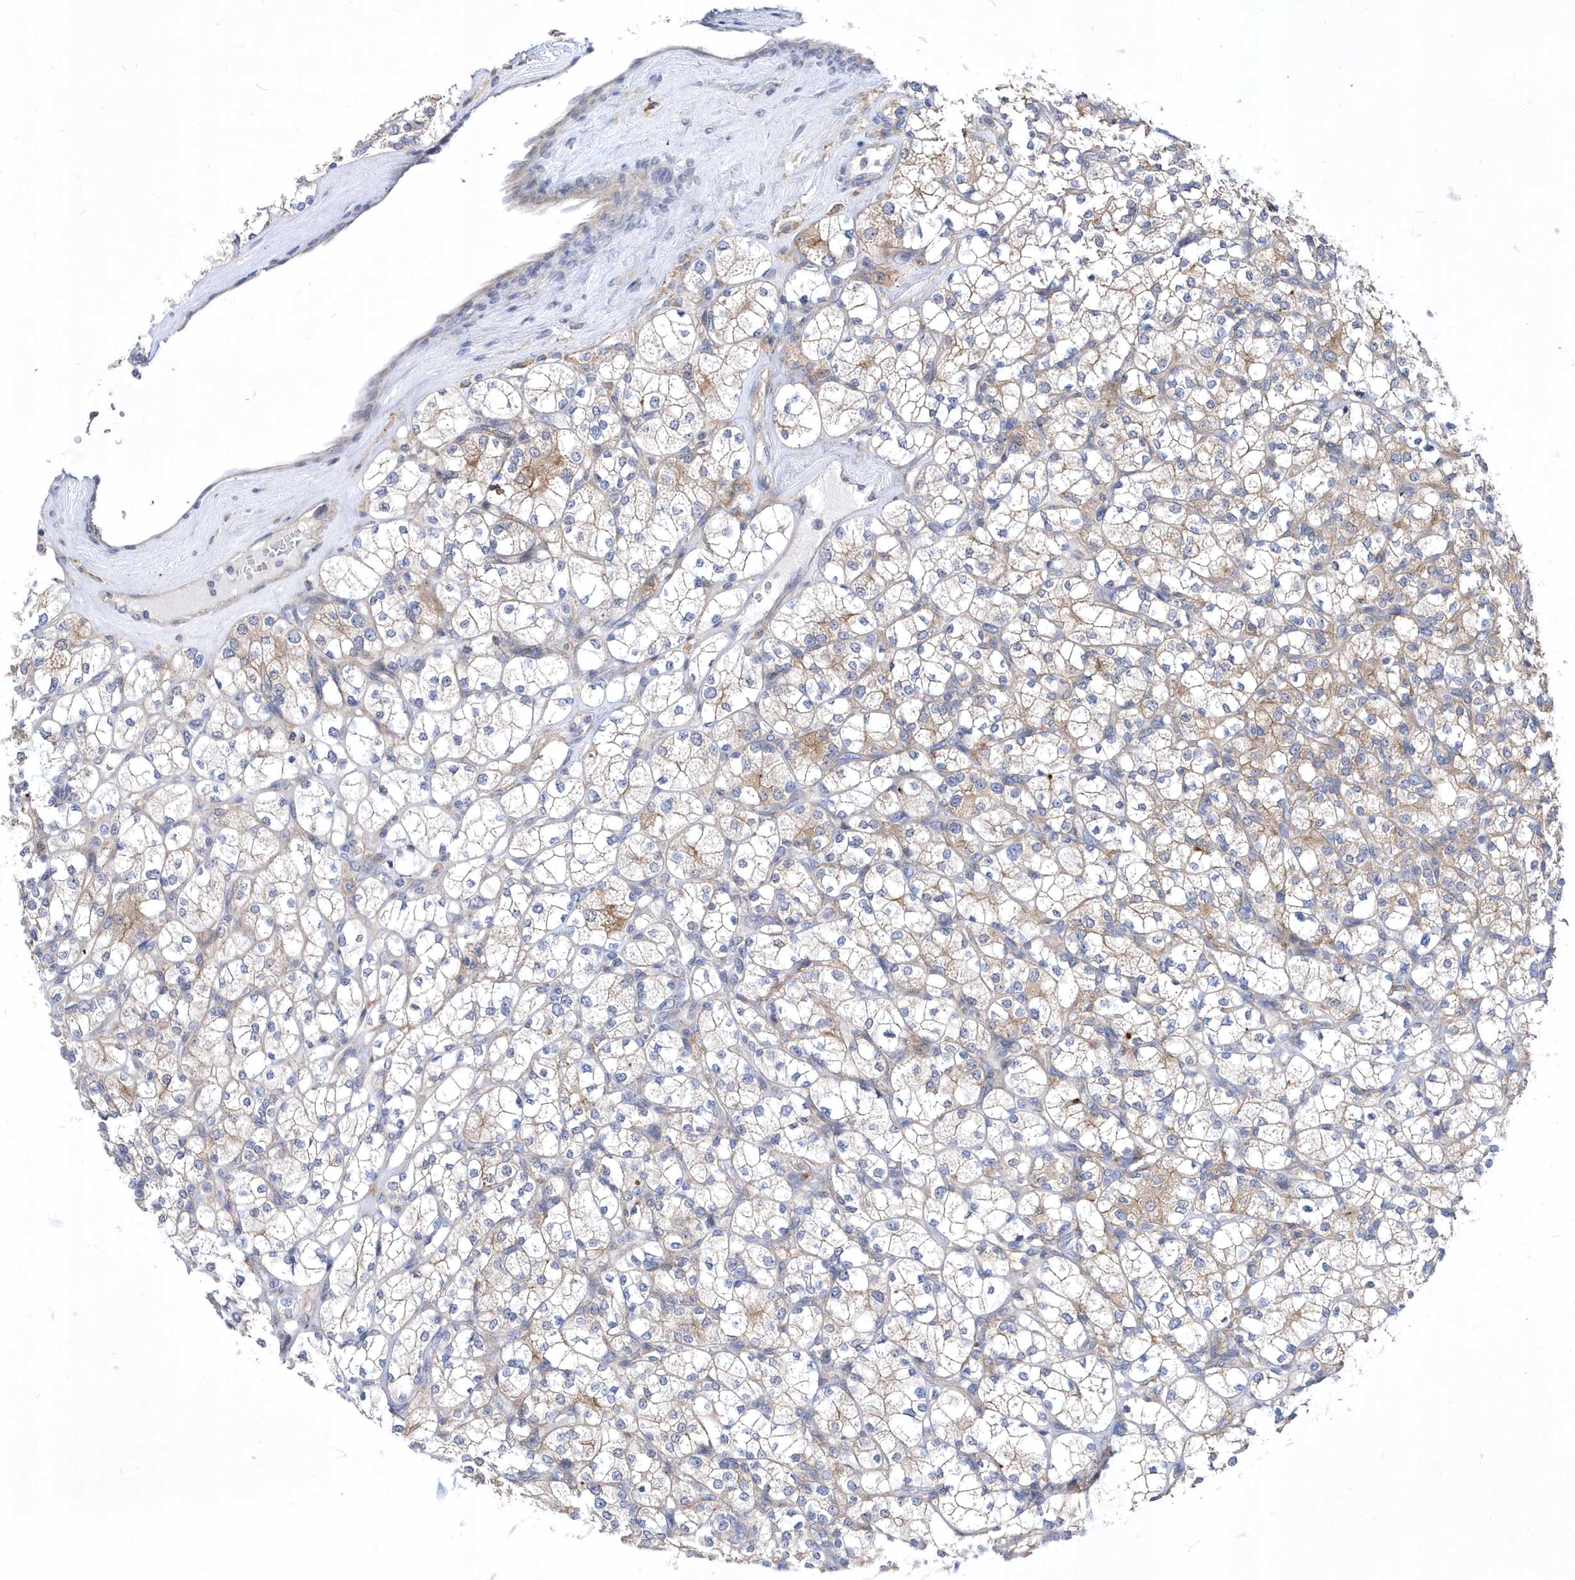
{"staining": {"intensity": "negative", "quantity": "none", "location": "none"}, "tissue": "renal cancer", "cell_type": "Tumor cells", "image_type": "cancer", "snomed": [{"axis": "morphology", "description": "Adenocarcinoma, NOS"}, {"axis": "topography", "description": "Kidney"}], "caption": "There is no significant expression in tumor cells of renal cancer (adenocarcinoma).", "gene": "LONRF2", "patient": {"sex": "male", "age": 77}}